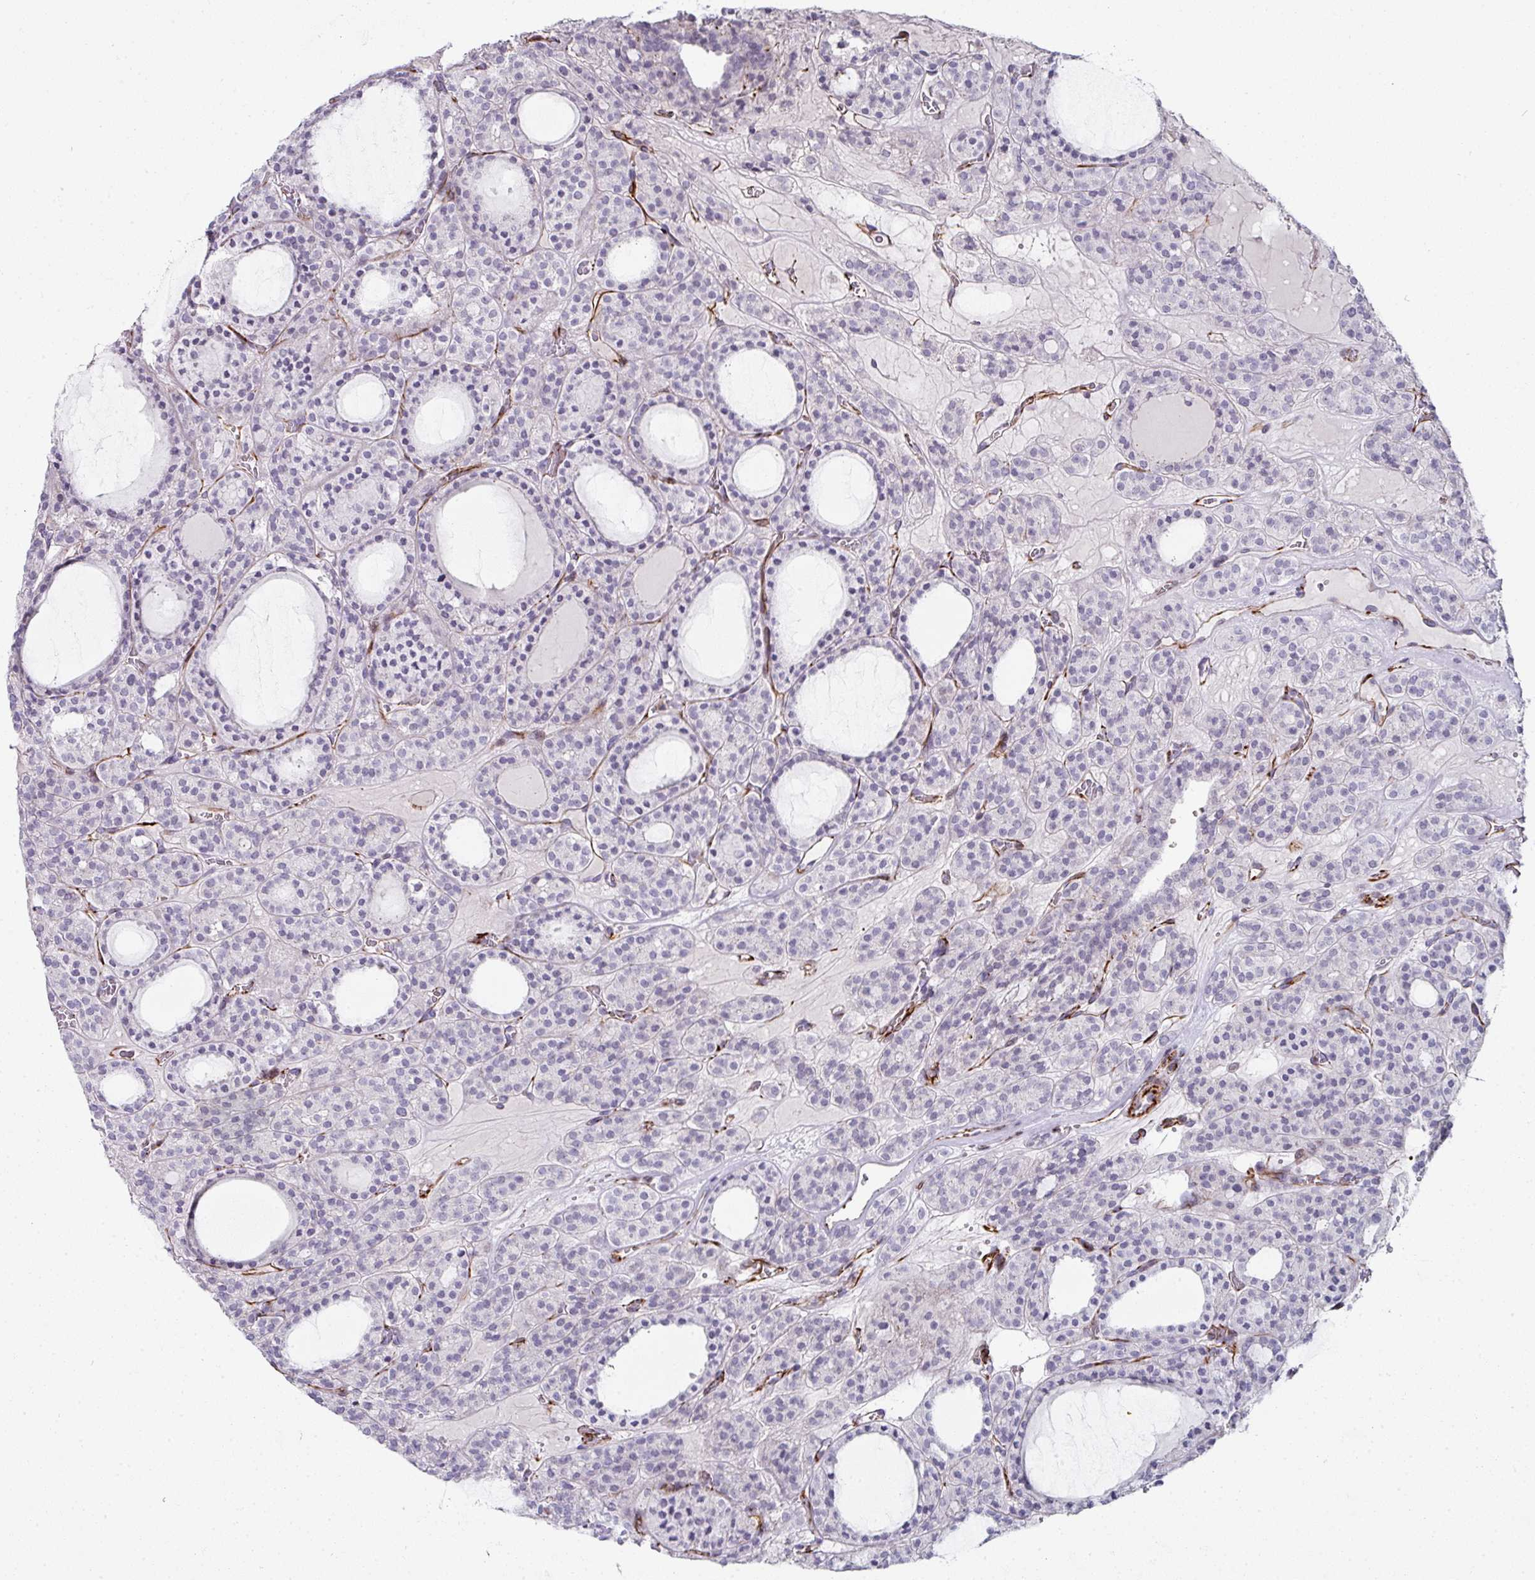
{"staining": {"intensity": "negative", "quantity": "none", "location": "none"}, "tissue": "thyroid cancer", "cell_type": "Tumor cells", "image_type": "cancer", "snomed": [{"axis": "morphology", "description": "Follicular adenoma carcinoma, NOS"}, {"axis": "topography", "description": "Thyroid gland"}], "caption": "Image shows no significant protein positivity in tumor cells of thyroid follicular adenoma carcinoma. (DAB IHC with hematoxylin counter stain).", "gene": "TMPRSS9", "patient": {"sex": "female", "age": 63}}